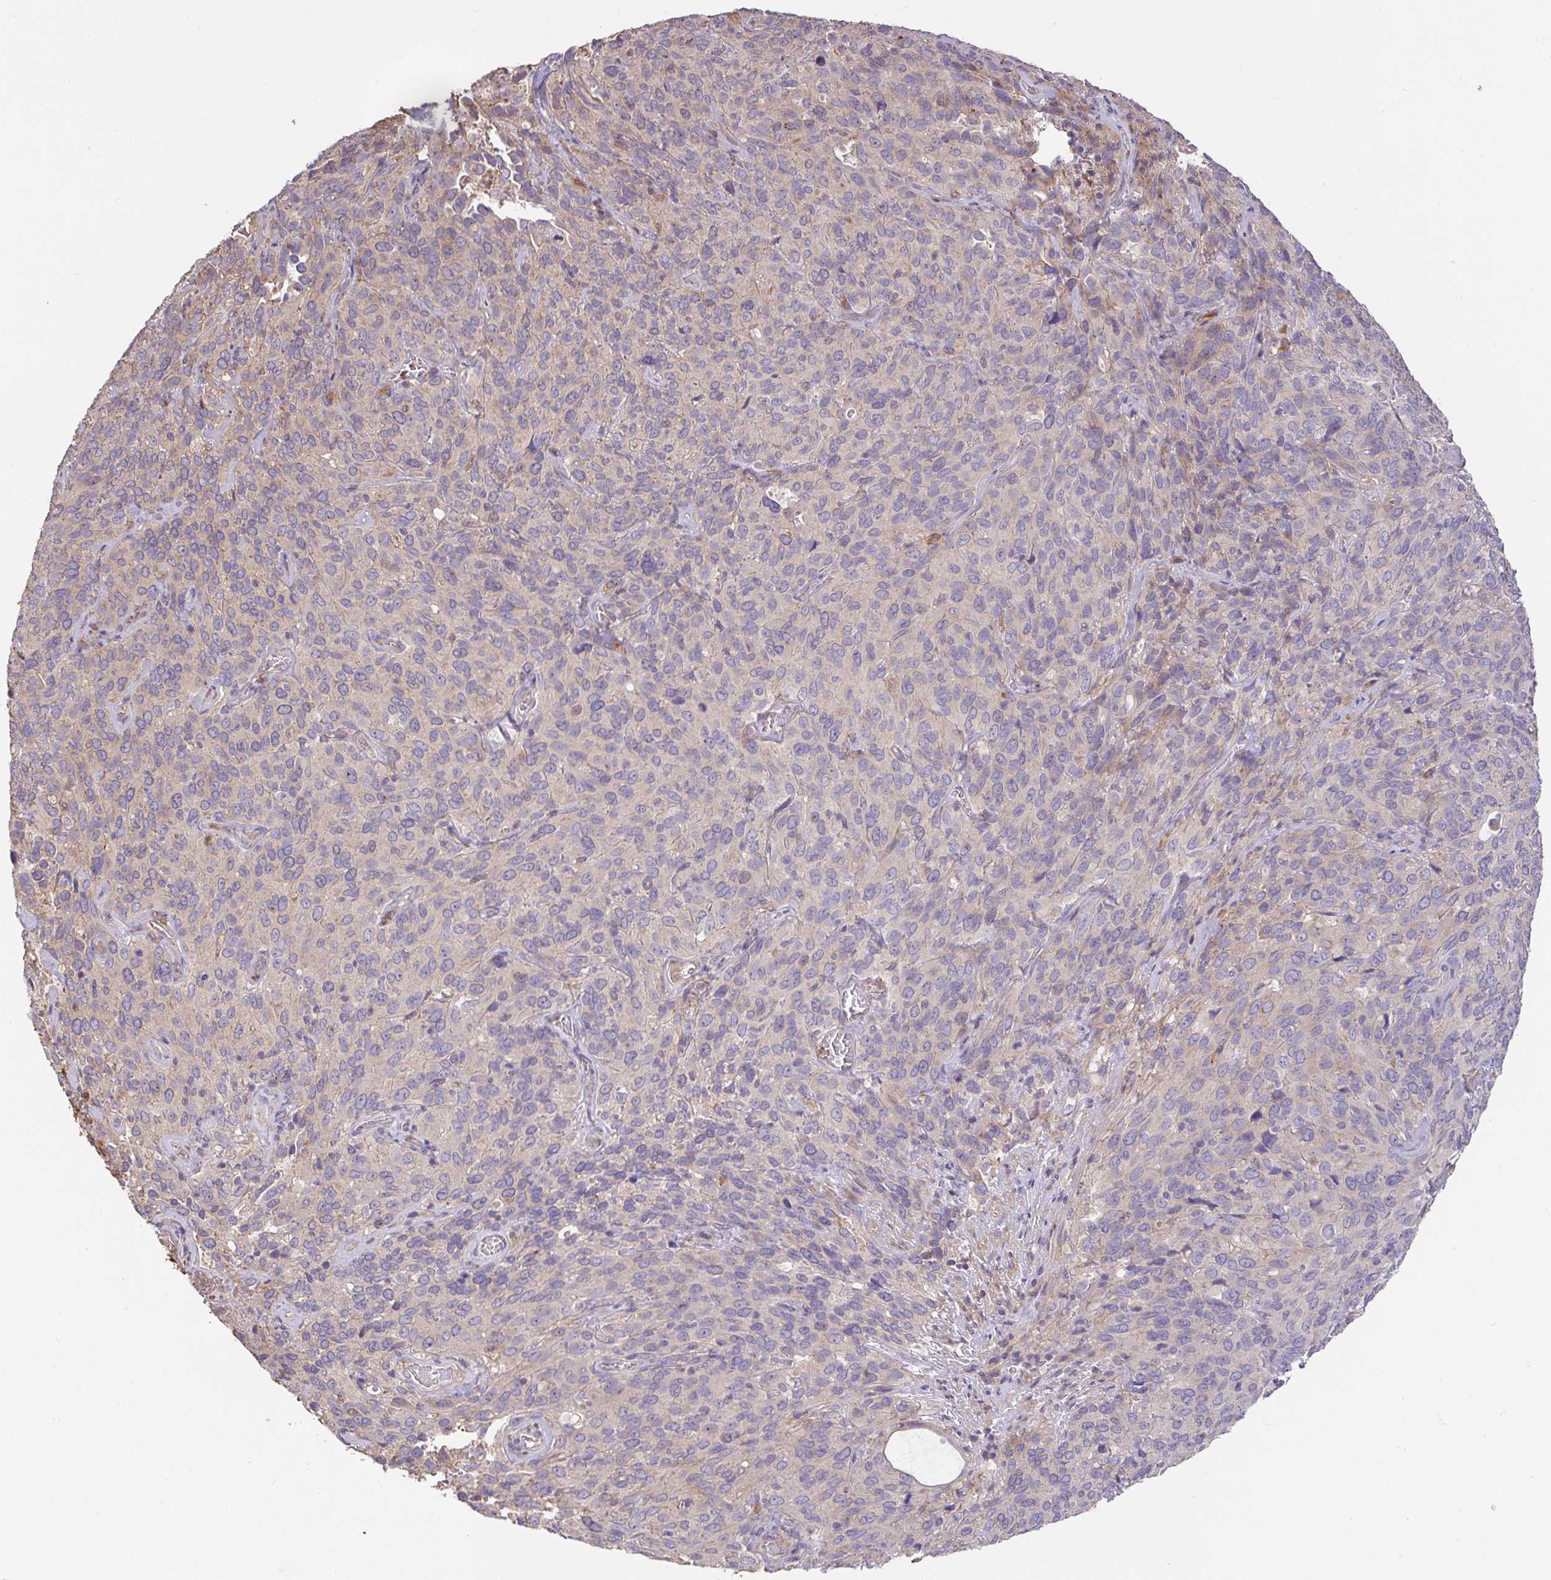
{"staining": {"intensity": "negative", "quantity": "none", "location": "none"}, "tissue": "cervical cancer", "cell_type": "Tumor cells", "image_type": "cancer", "snomed": [{"axis": "morphology", "description": "Squamous cell carcinoma, NOS"}, {"axis": "topography", "description": "Cervix"}], "caption": "This is an immunohistochemistry (IHC) histopathology image of cervical cancer. There is no expression in tumor cells.", "gene": "FCER1A", "patient": {"sex": "female", "age": 51}}